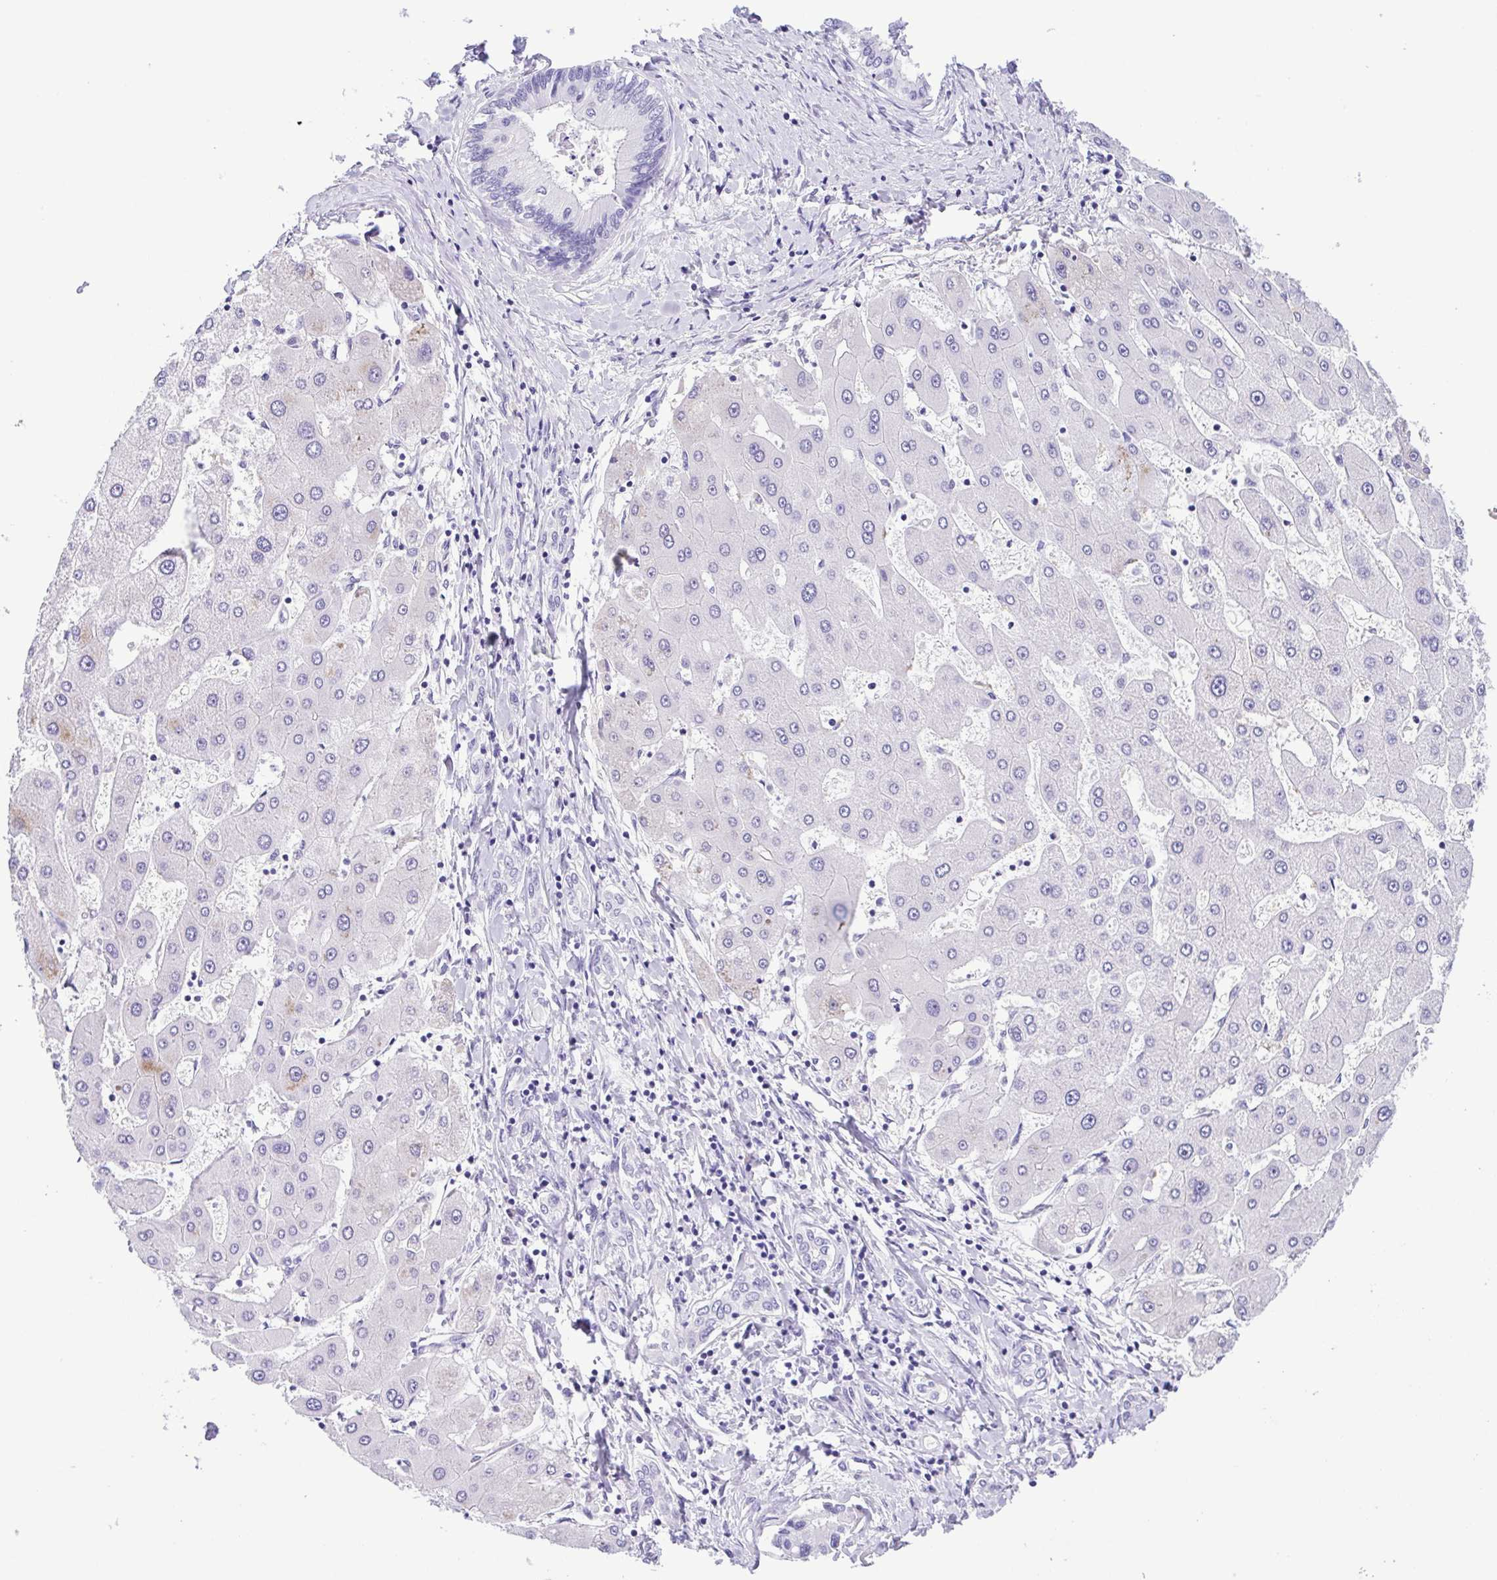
{"staining": {"intensity": "negative", "quantity": "none", "location": "none"}, "tissue": "liver cancer", "cell_type": "Tumor cells", "image_type": "cancer", "snomed": [{"axis": "morphology", "description": "Cholangiocarcinoma"}, {"axis": "topography", "description": "Liver"}], "caption": "Tumor cells are negative for protein expression in human cholangiocarcinoma (liver).", "gene": "OVGP1", "patient": {"sex": "male", "age": 66}}